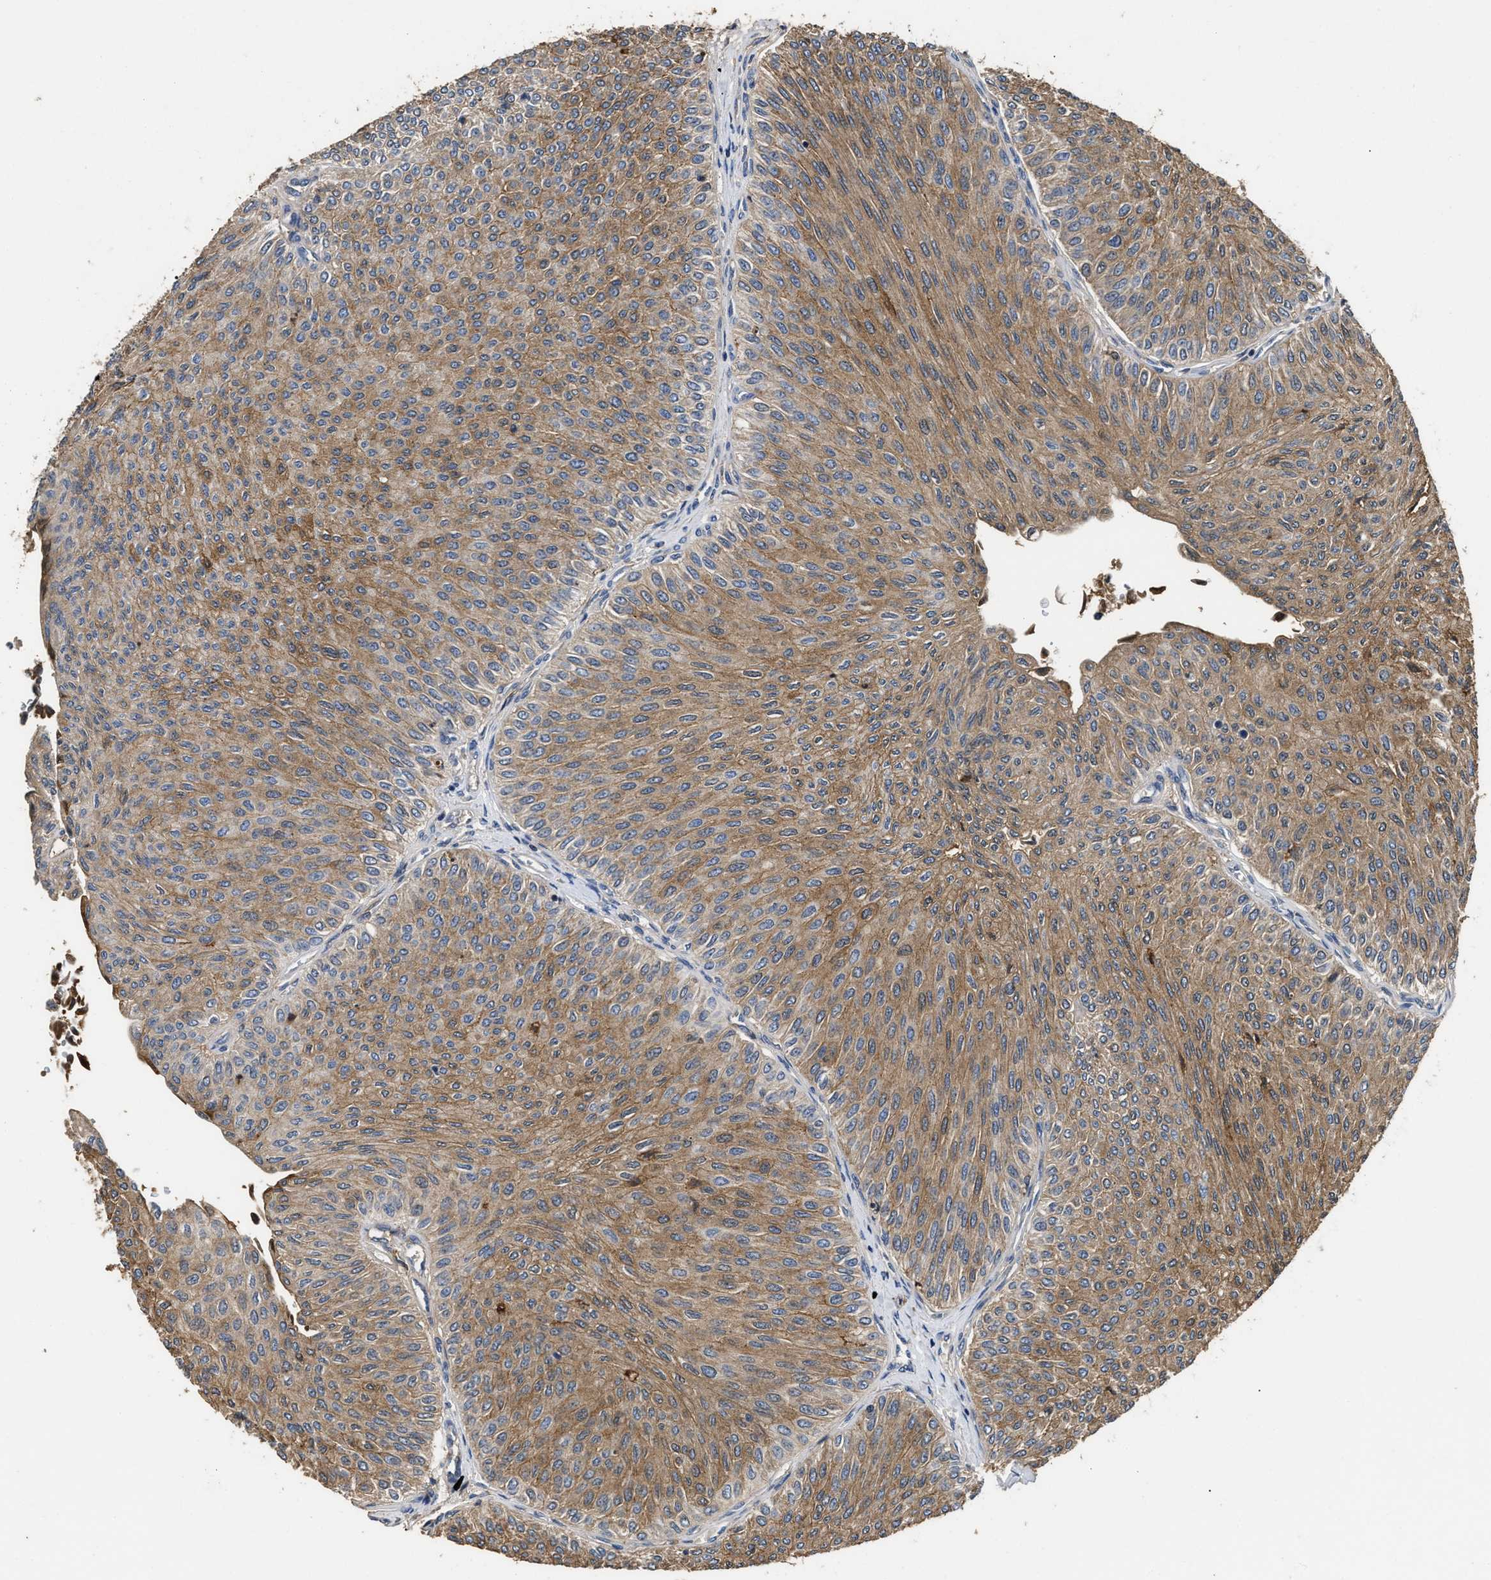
{"staining": {"intensity": "moderate", "quantity": ">75%", "location": "cytoplasmic/membranous"}, "tissue": "urothelial cancer", "cell_type": "Tumor cells", "image_type": "cancer", "snomed": [{"axis": "morphology", "description": "Urothelial carcinoma, Low grade"}, {"axis": "topography", "description": "Urinary bladder"}], "caption": "An immunohistochemistry micrograph of neoplastic tissue is shown. Protein staining in brown labels moderate cytoplasmic/membranous positivity in urothelial cancer within tumor cells.", "gene": "C3", "patient": {"sex": "male", "age": 78}}